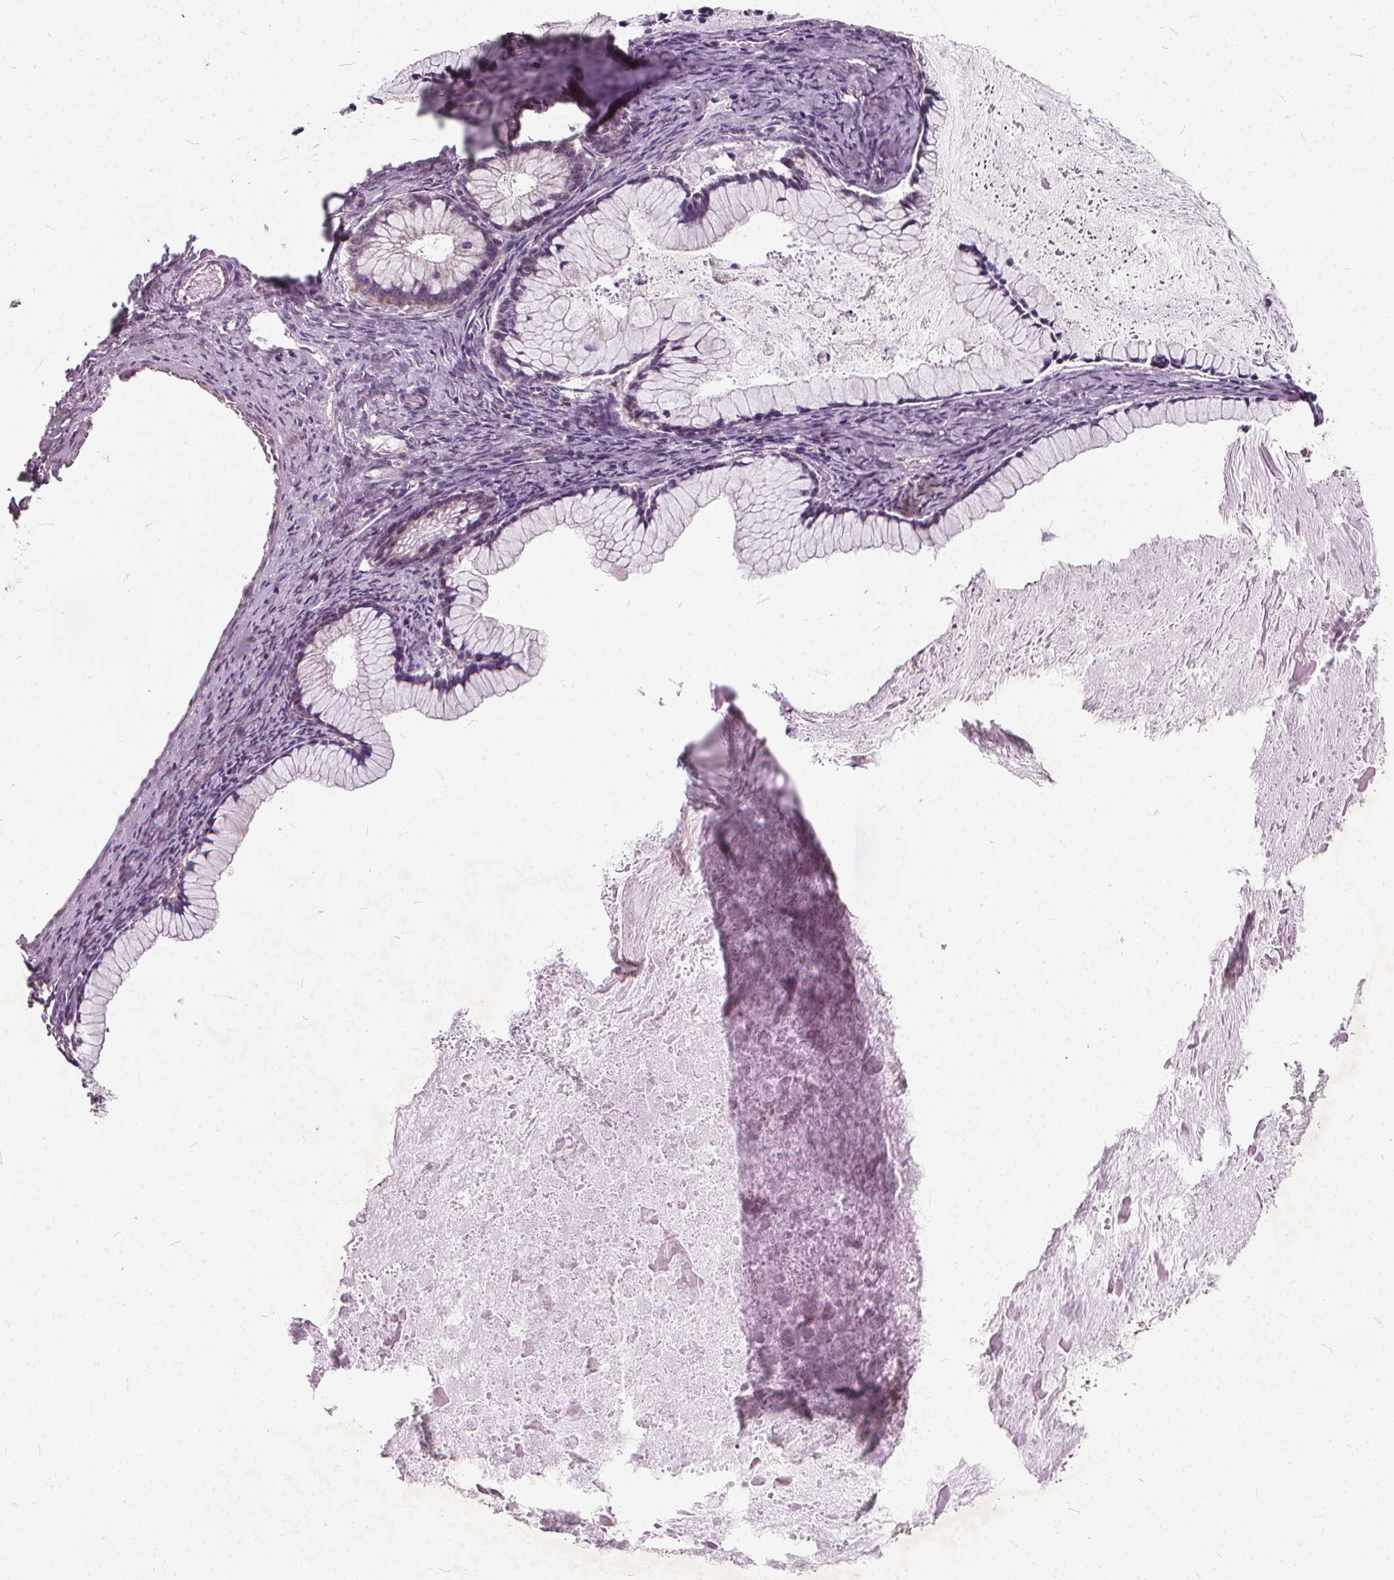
{"staining": {"intensity": "negative", "quantity": "none", "location": "none"}, "tissue": "ovarian cancer", "cell_type": "Tumor cells", "image_type": "cancer", "snomed": [{"axis": "morphology", "description": "Cystadenocarcinoma, mucinous, NOS"}, {"axis": "topography", "description": "Ovary"}], "caption": "Tumor cells are negative for protein expression in human ovarian mucinous cystadenocarcinoma. (DAB IHC, high magnification).", "gene": "ORAI2", "patient": {"sex": "female", "age": 41}}